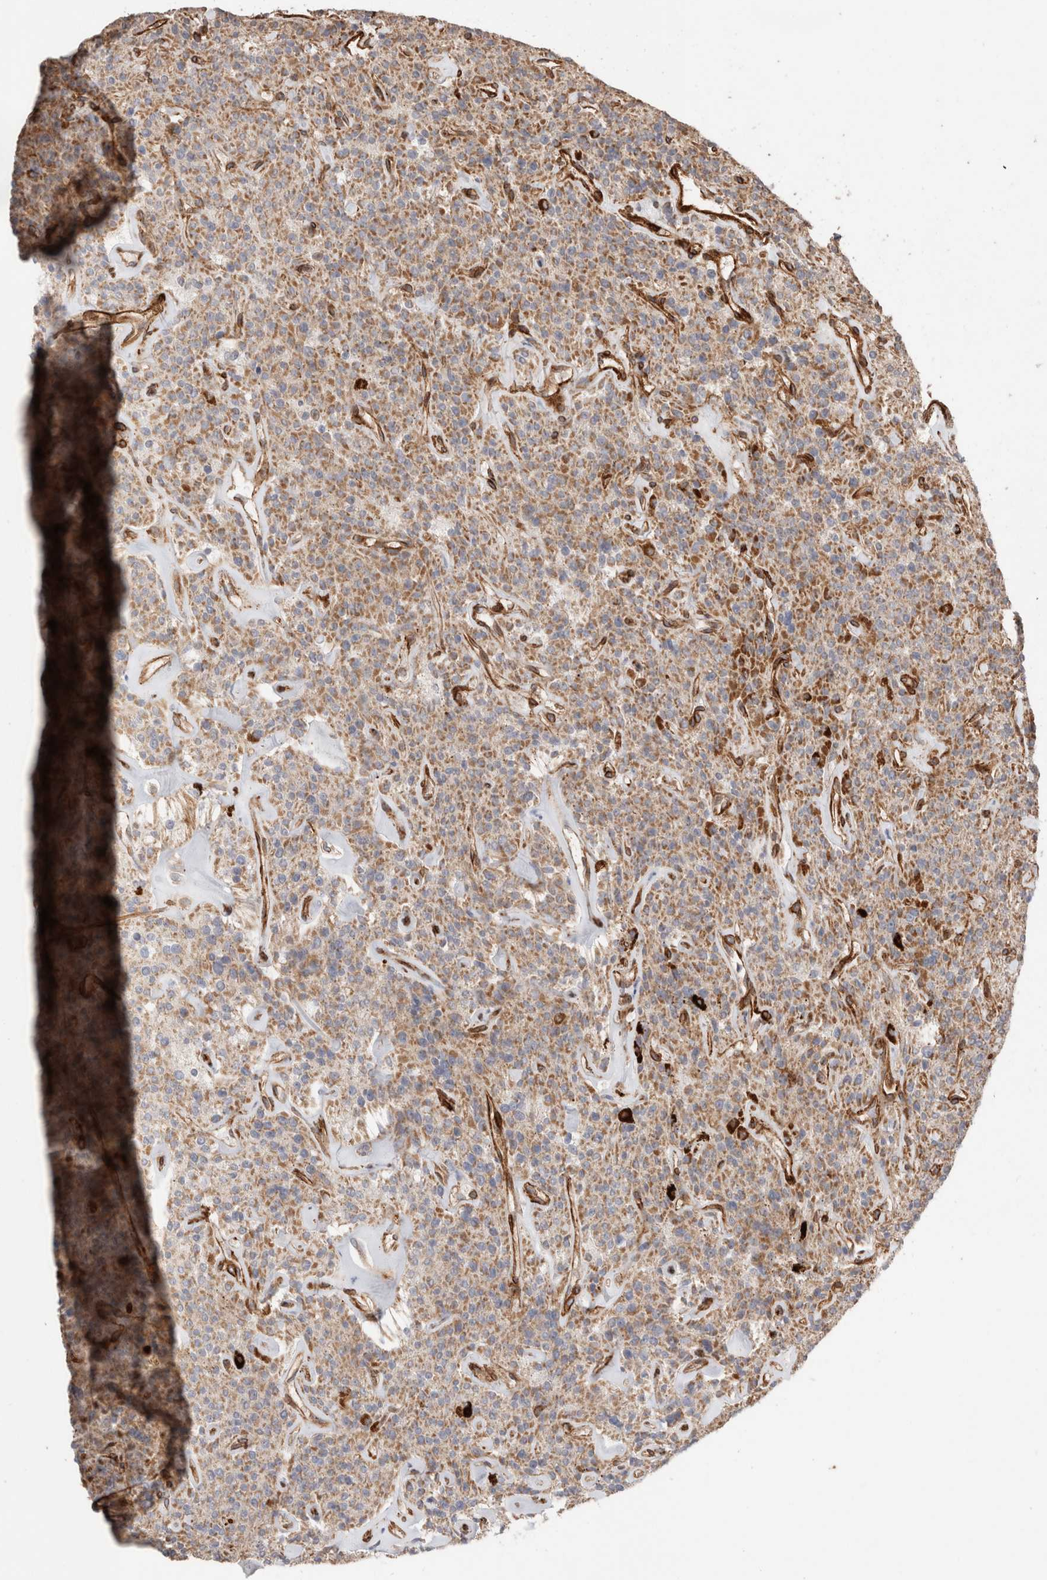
{"staining": {"intensity": "moderate", "quantity": ">75%", "location": "cytoplasmic/membranous"}, "tissue": "parathyroid gland", "cell_type": "Glandular cells", "image_type": "normal", "snomed": [{"axis": "morphology", "description": "Normal tissue, NOS"}, {"axis": "topography", "description": "Parathyroid gland"}], "caption": "Immunohistochemical staining of benign human parathyroid gland reveals >75% levels of moderate cytoplasmic/membranous protein staining in approximately >75% of glandular cells. Nuclei are stained in blue.", "gene": "RAB32", "patient": {"sex": "male", "age": 46}}